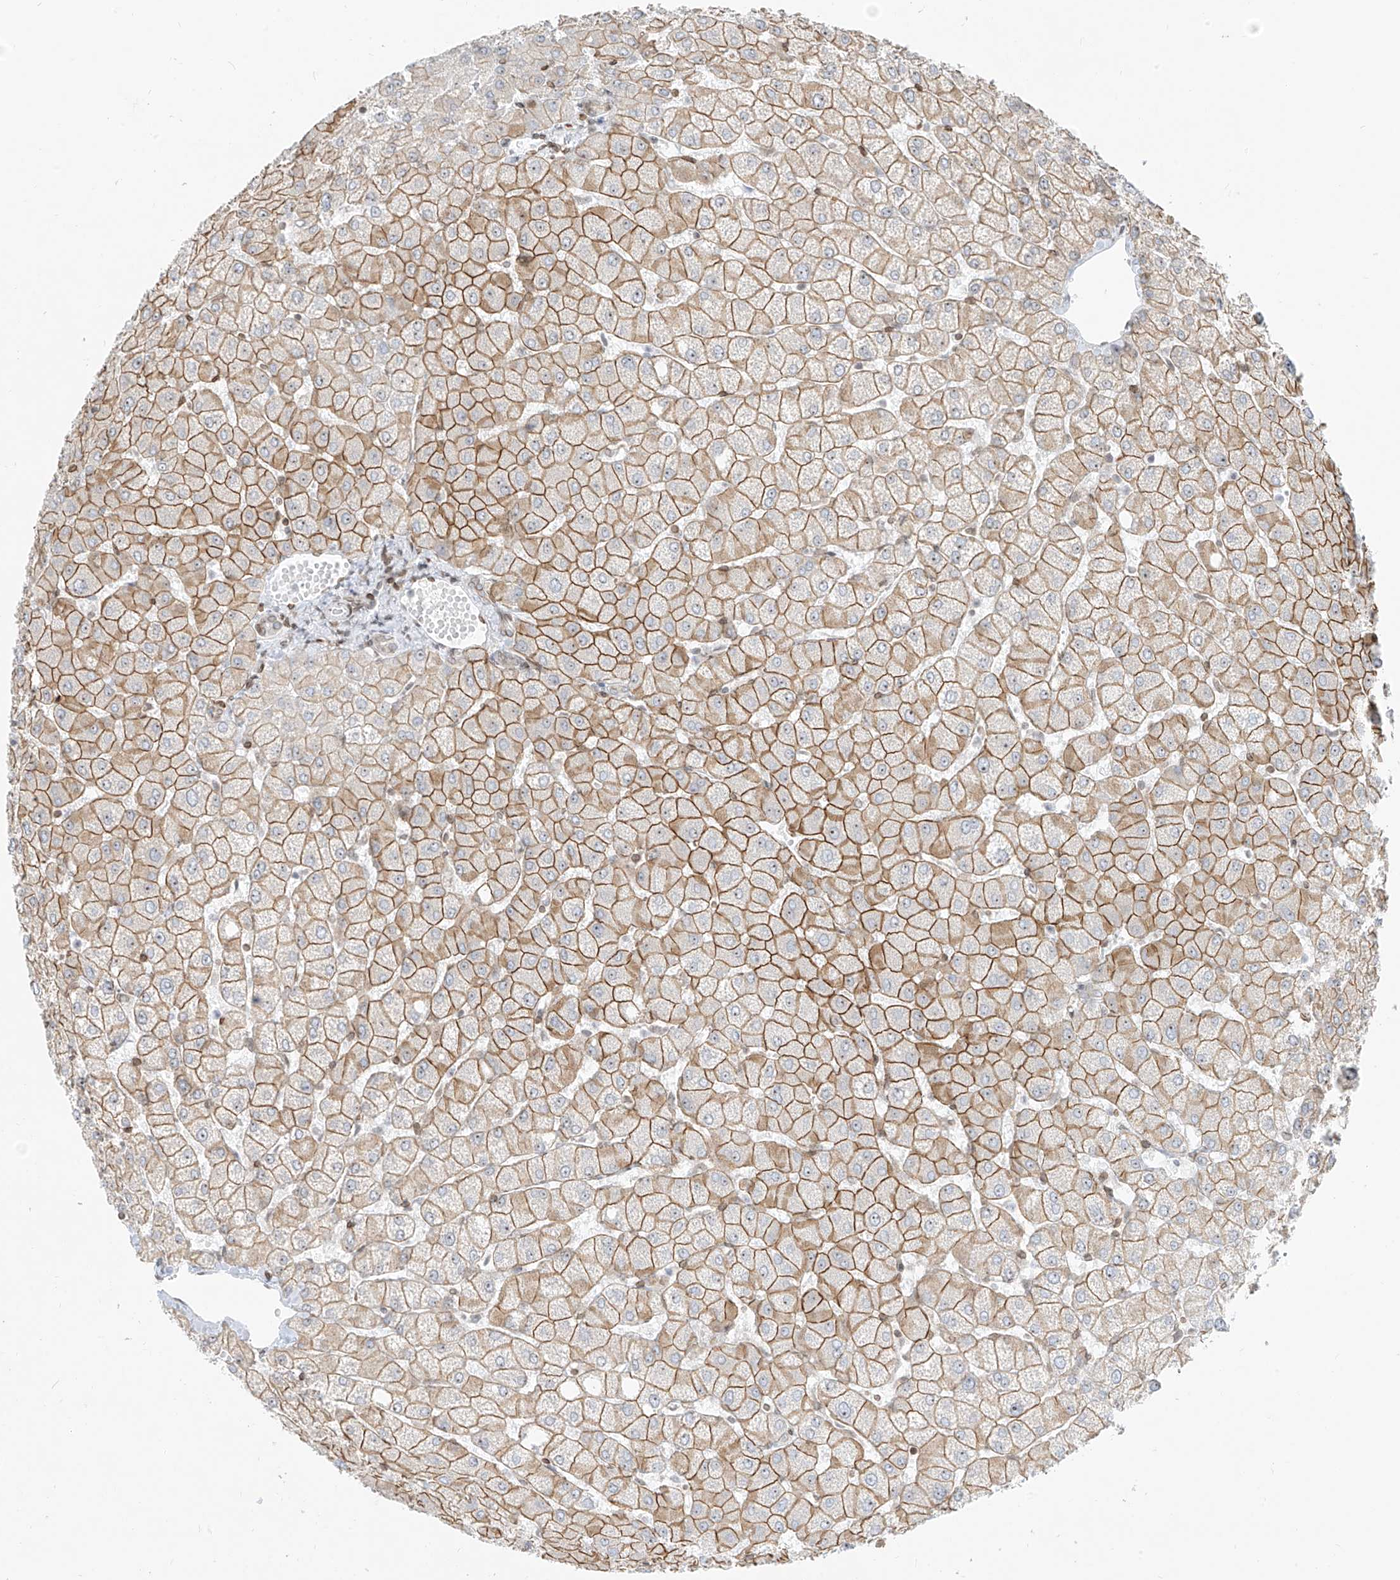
{"staining": {"intensity": "moderate", "quantity": "25%-75%", "location": "cytoplasmic/membranous"}, "tissue": "liver", "cell_type": "Cholangiocytes", "image_type": "normal", "snomed": [{"axis": "morphology", "description": "Normal tissue, NOS"}, {"axis": "topography", "description": "Liver"}], "caption": "An IHC micrograph of unremarkable tissue is shown. Protein staining in brown highlights moderate cytoplasmic/membranous positivity in liver within cholangiocytes.", "gene": "SAMD15", "patient": {"sex": "female", "age": 54}}